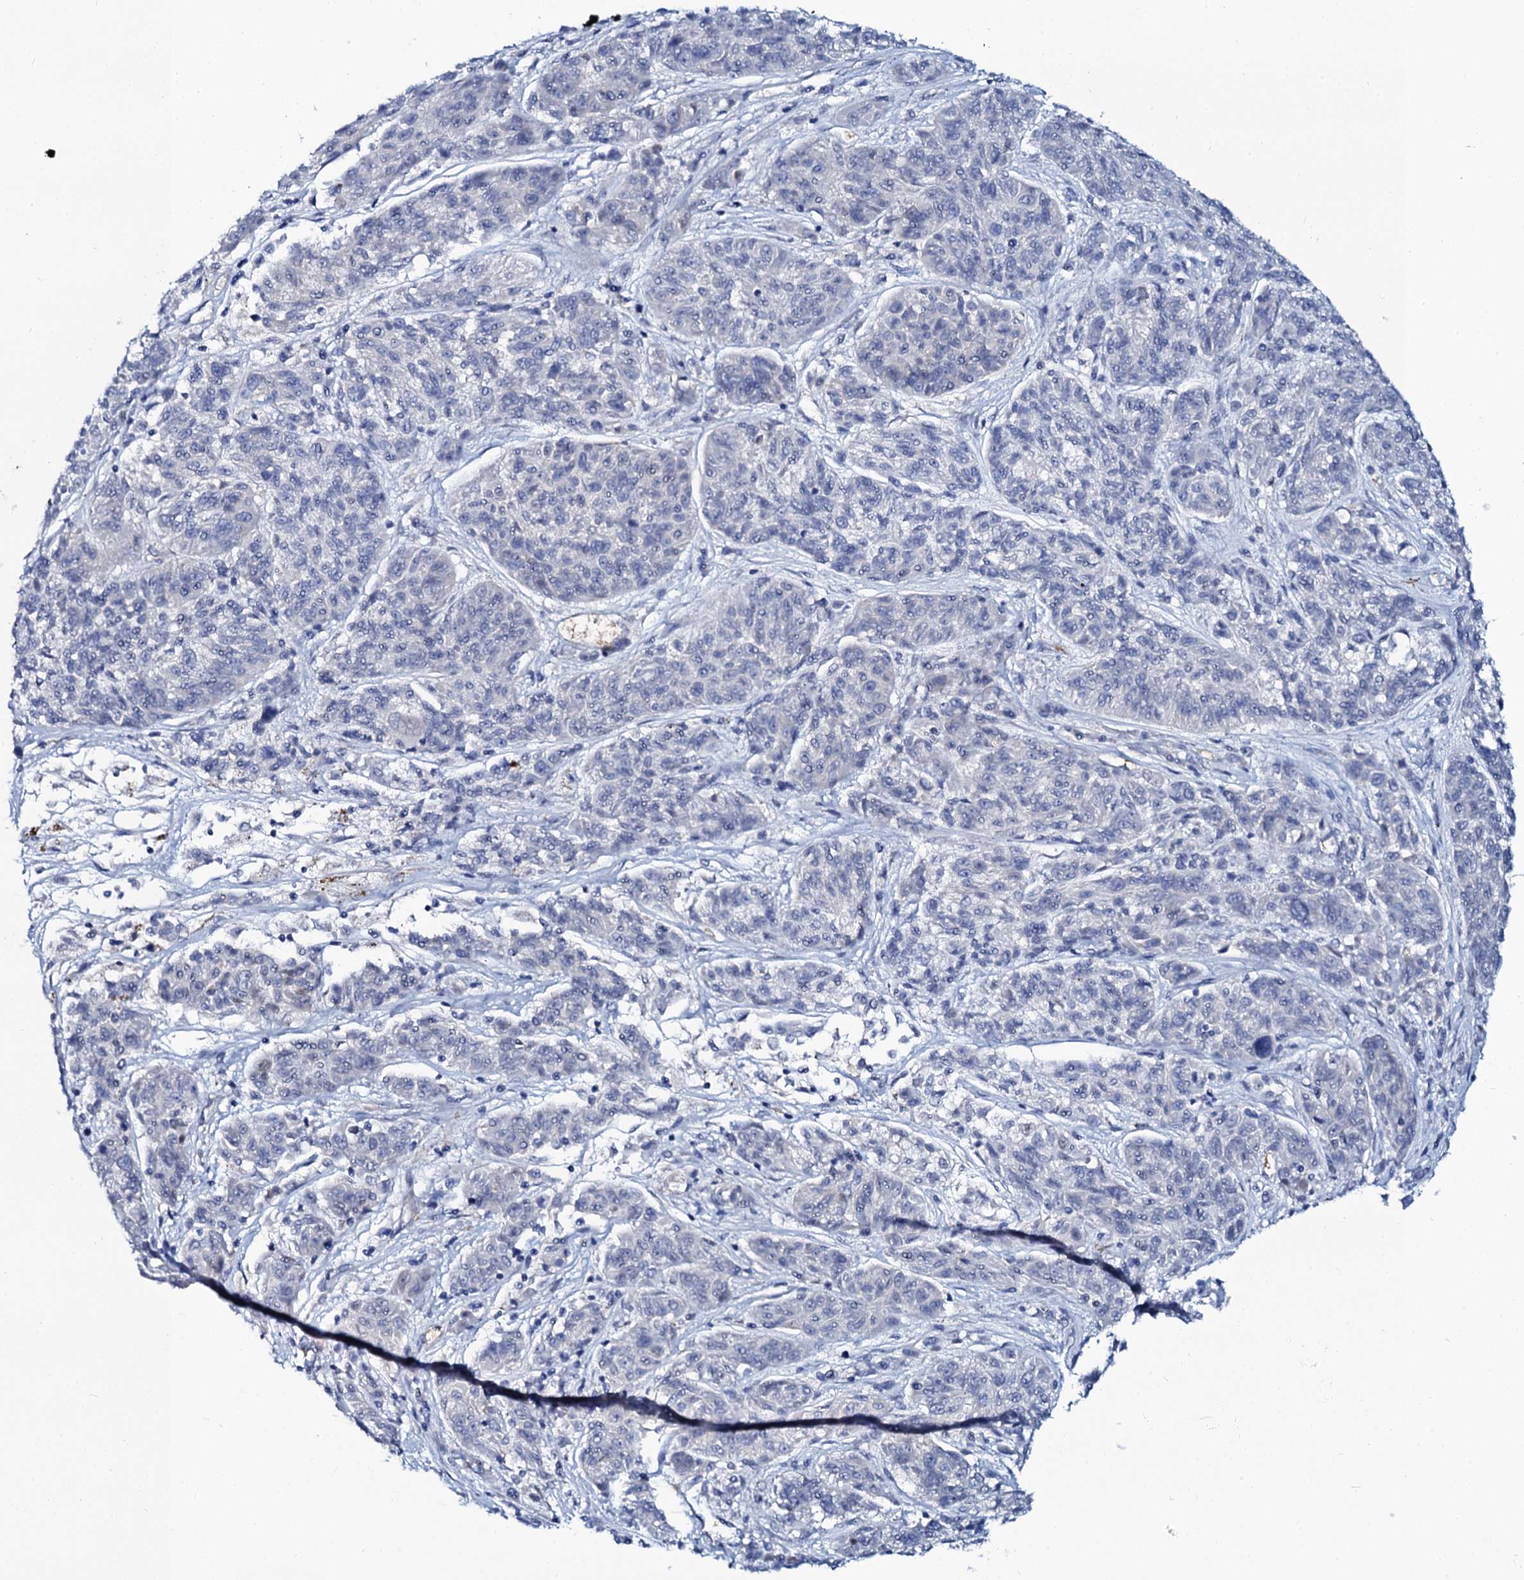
{"staining": {"intensity": "negative", "quantity": "none", "location": "none"}, "tissue": "melanoma", "cell_type": "Tumor cells", "image_type": "cancer", "snomed": [{"axis": "morphology", "description": "Malignant melanoma, NOS"}, {"axis": "topography", "description": "Skin"}], "caption": "Immunohistochemistry of human malignant melanoma shows no expression in tumor cells.", "gene": "C10orf88", "patient": {"sex": "male", "age": 53}}